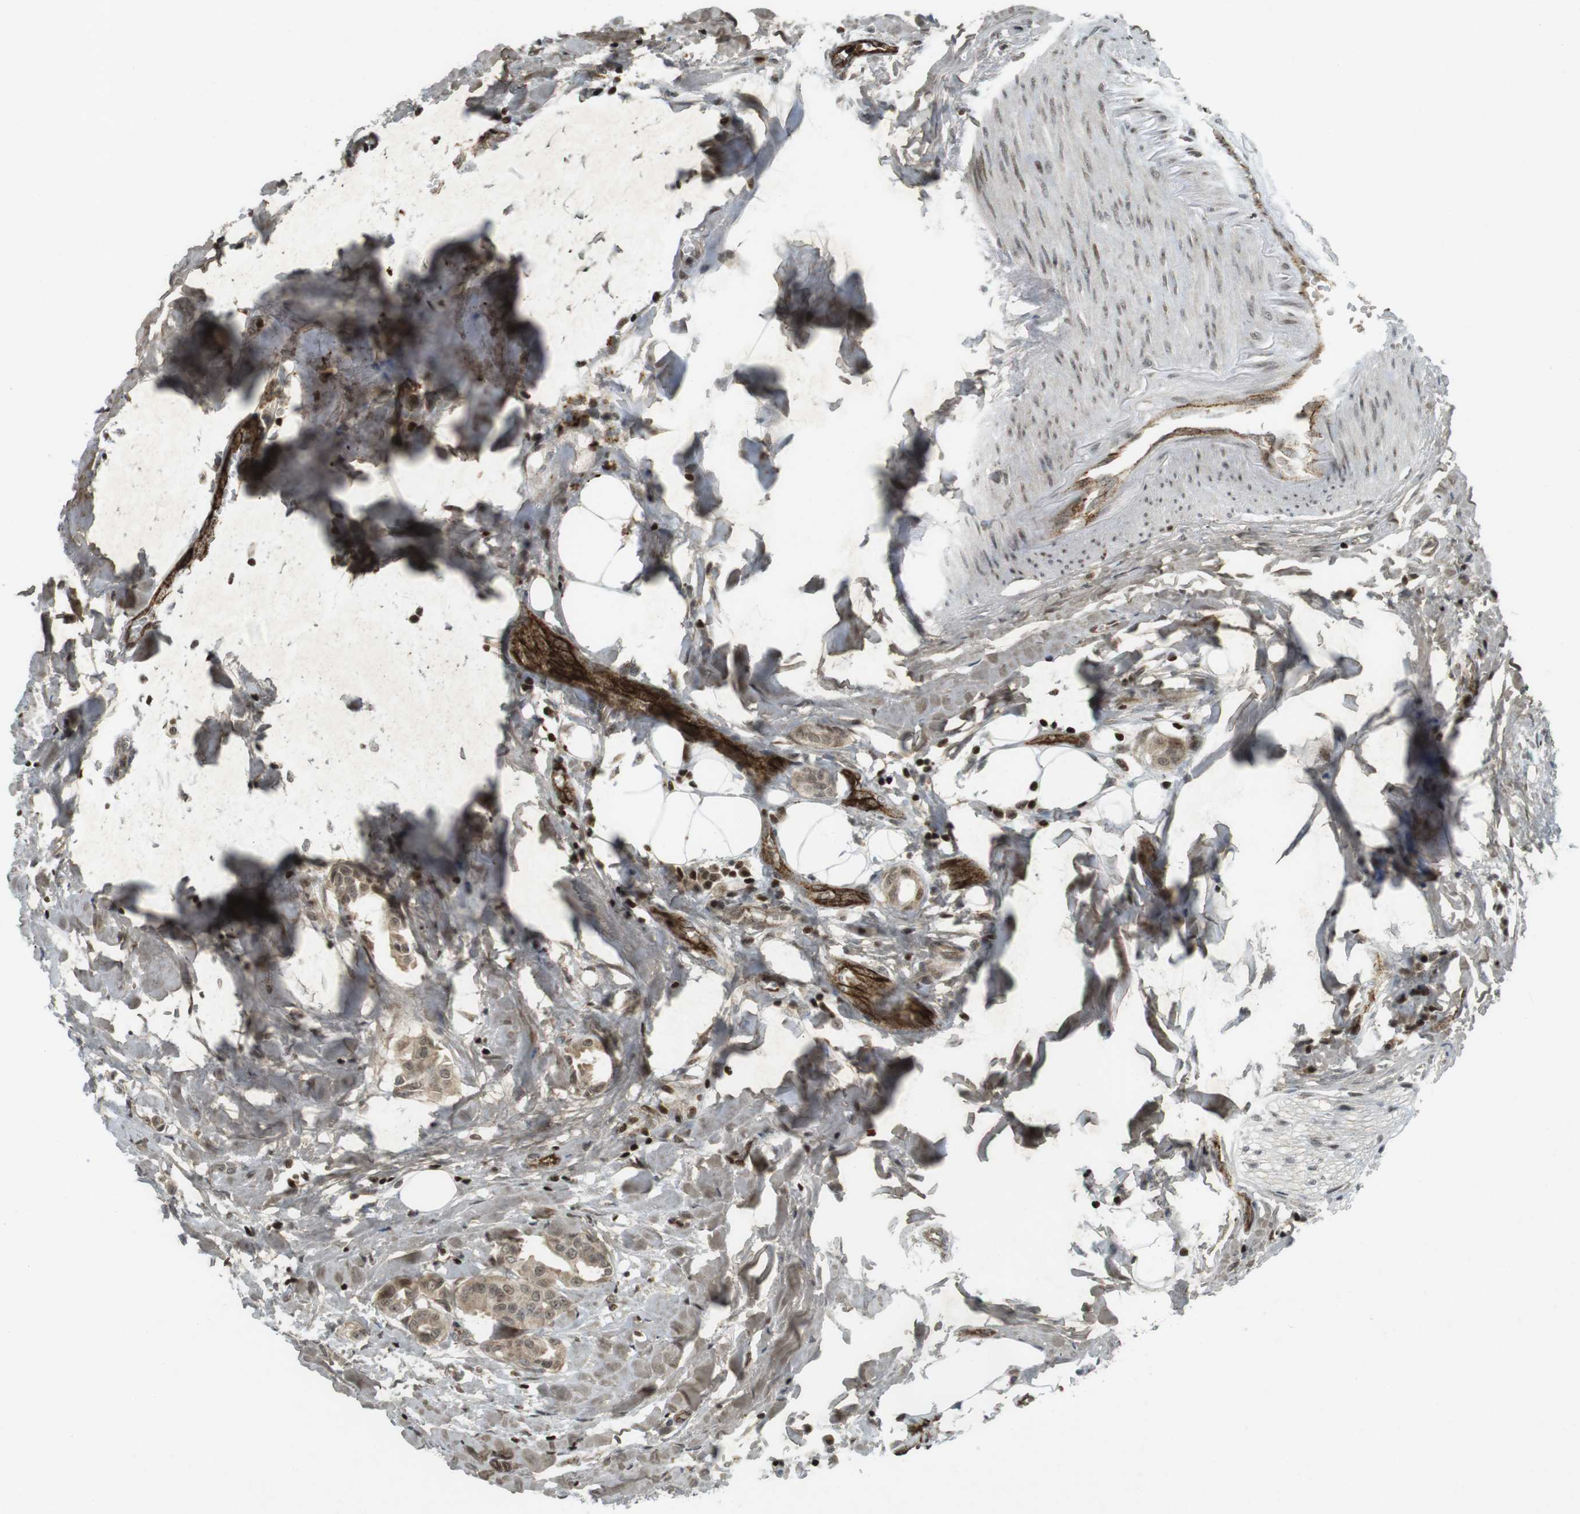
{"staining": {"intensity": "weak", "quantity": ">75%", "location": "cytoplasmic/membranous,nuclear"}, "tissue": "head and neck cancer", "cell_type": "Tumor cells", "image_type": "cancer", "snomed": [{"axis": "morphology", "description": "Adenocarcinoma, NOS"}, {"axis": "topography", "description": "Salivary gland"}, {"axis": "topography", "description": "Head-Neck"}], "caption": "This micrograph demonstrates immunohistochemistry staining of human head and neck cancer, with low weak cytoplasmic/membranous and nuclear staining in about >75% of tumor cells.", "gene": "PPP1R13B", "patient": {"sex": "female", "age": 59}}